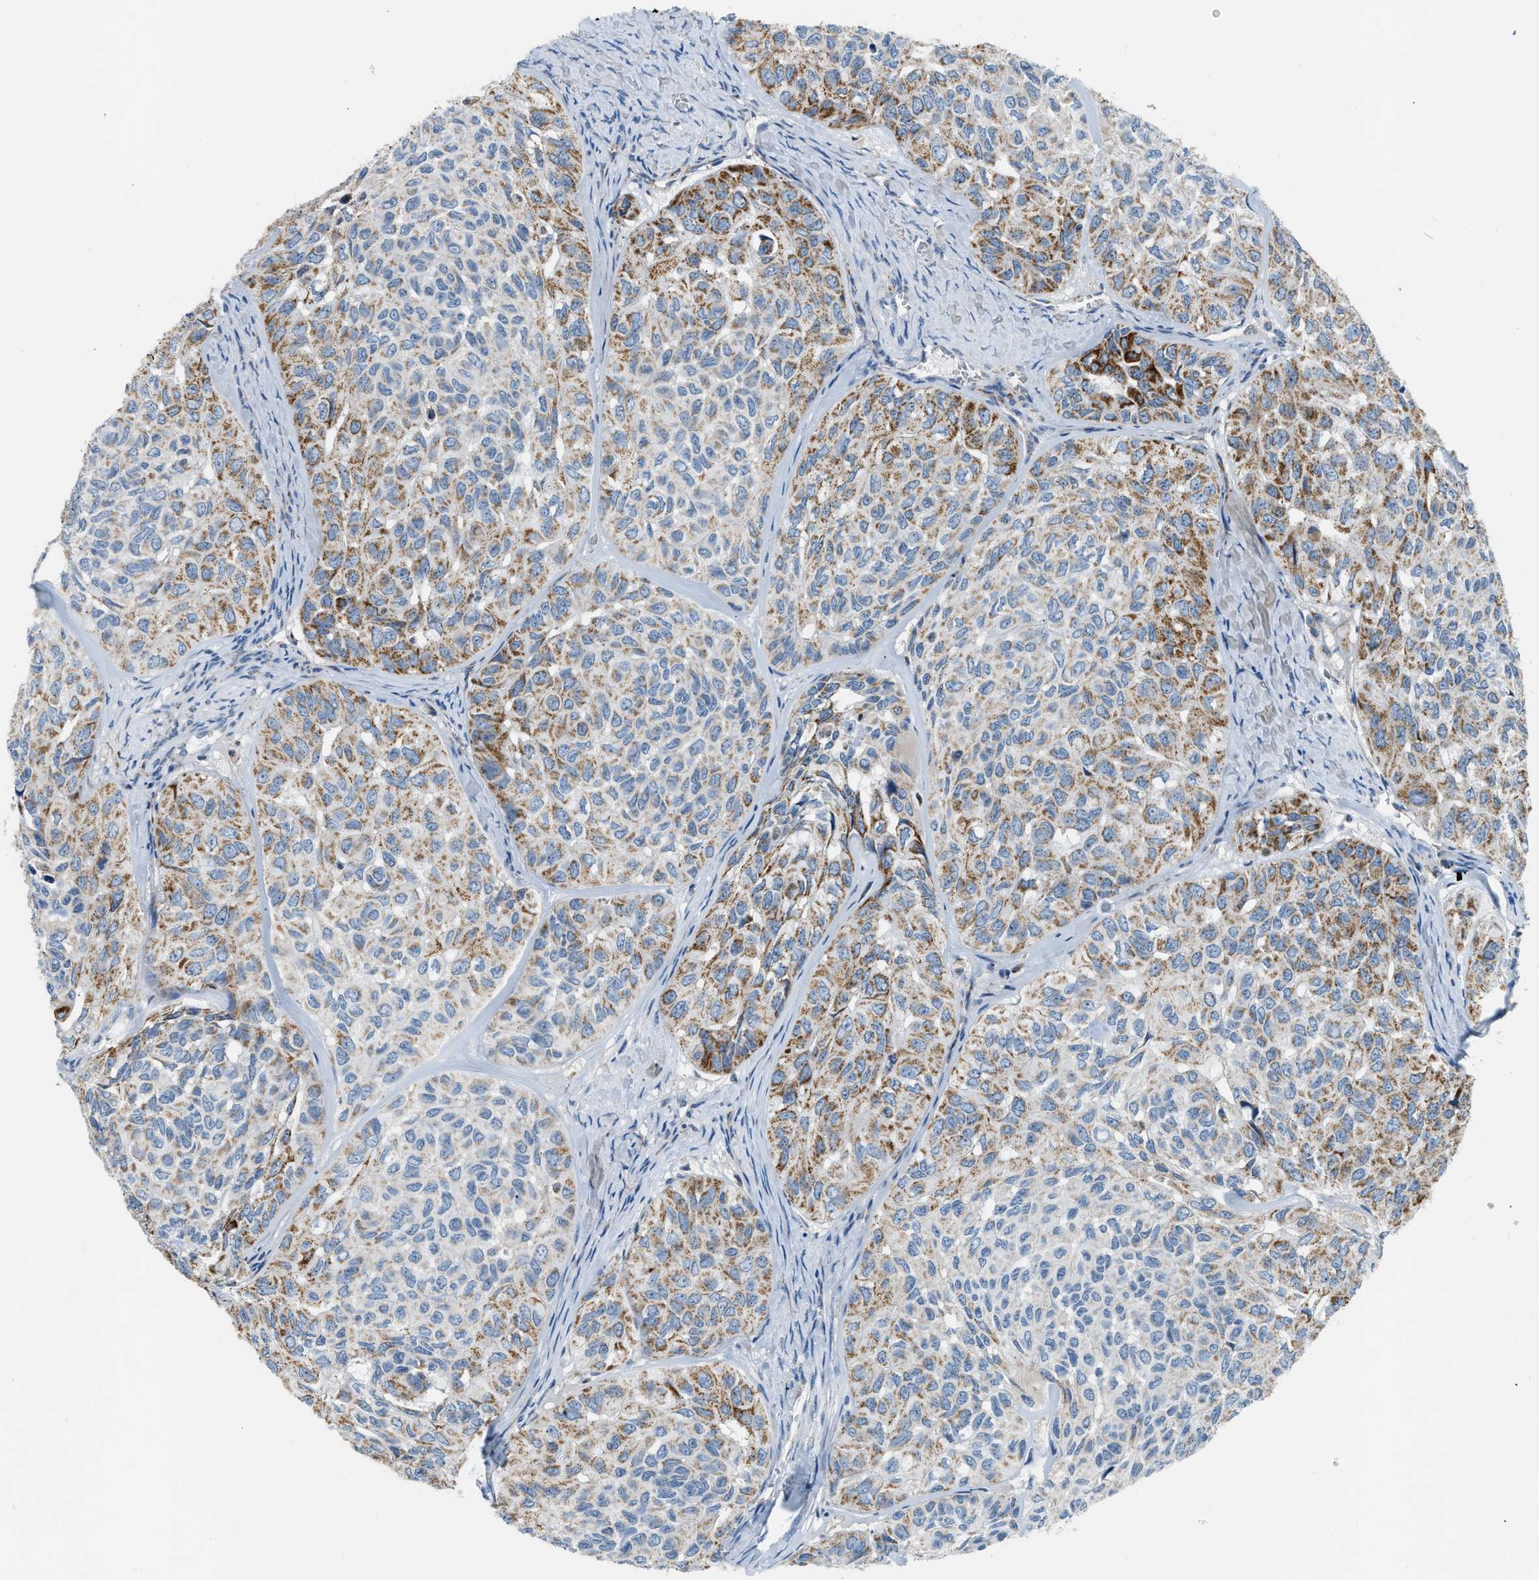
{"staining": {"intensity": "moderate", "quantity": "25%-75%", "location": "cytoplasmic/membranous"}, "tissue": "head and neck cancer", "cell_type": "Tumor cells", "image_type": "cancer", "snomed": [{"axis": "morphology", "description": "Adenocarcinoma, NOS"}, {"axis": "topography", "description": "Salivary gland, NOS"}, {"axis": "topography", "description": "Head-Neck"}], "caption": "Immunohistochemical staining of human head and neck adenocarcinoma exhibits medium levels of moderate cytoplasmic/membranous protein staining in about 25%-75% of tumor cells.", "gene": "ACADVL", "patient": {"sex": "female", "age": 76}}